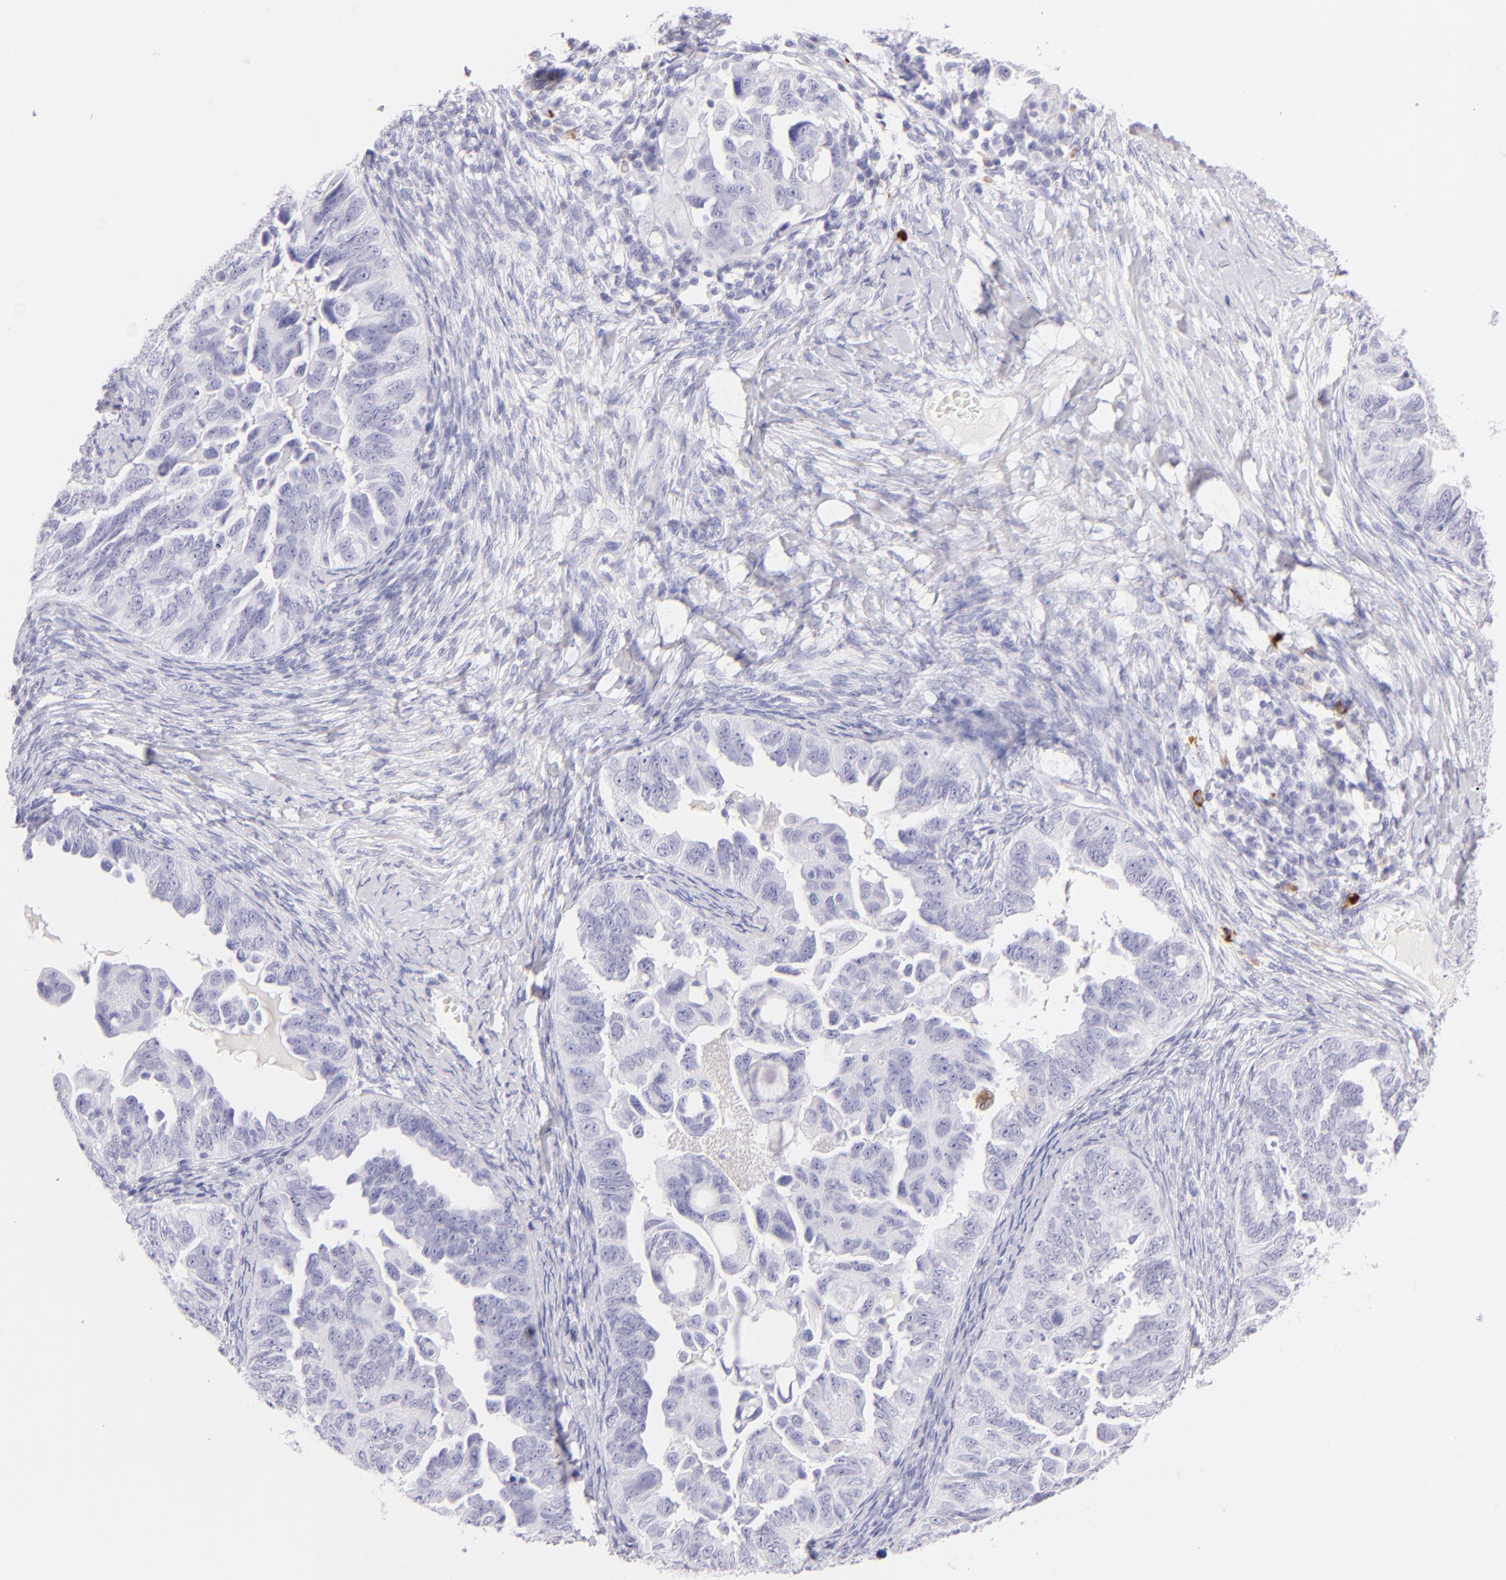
{"staining": {"intensity": "negative", "quantity": "none", "location": "none"}, "tissue": "ovarian cancer", "cell_type": "Tumor cells", "image_type": "cancer", "snomed": [{"axis": "morphology", "description": "Cystadenocarcinoma, serous, NOS"}, {"axis": "topography", "description": "Ovary"}], "caption": "Human ovarian serous cystadenocarcinoma stained for a protein using IHC shows no expression in tumor cells.", "gene": "SDC1", "patient": {"sex": "female", "age": 82}}